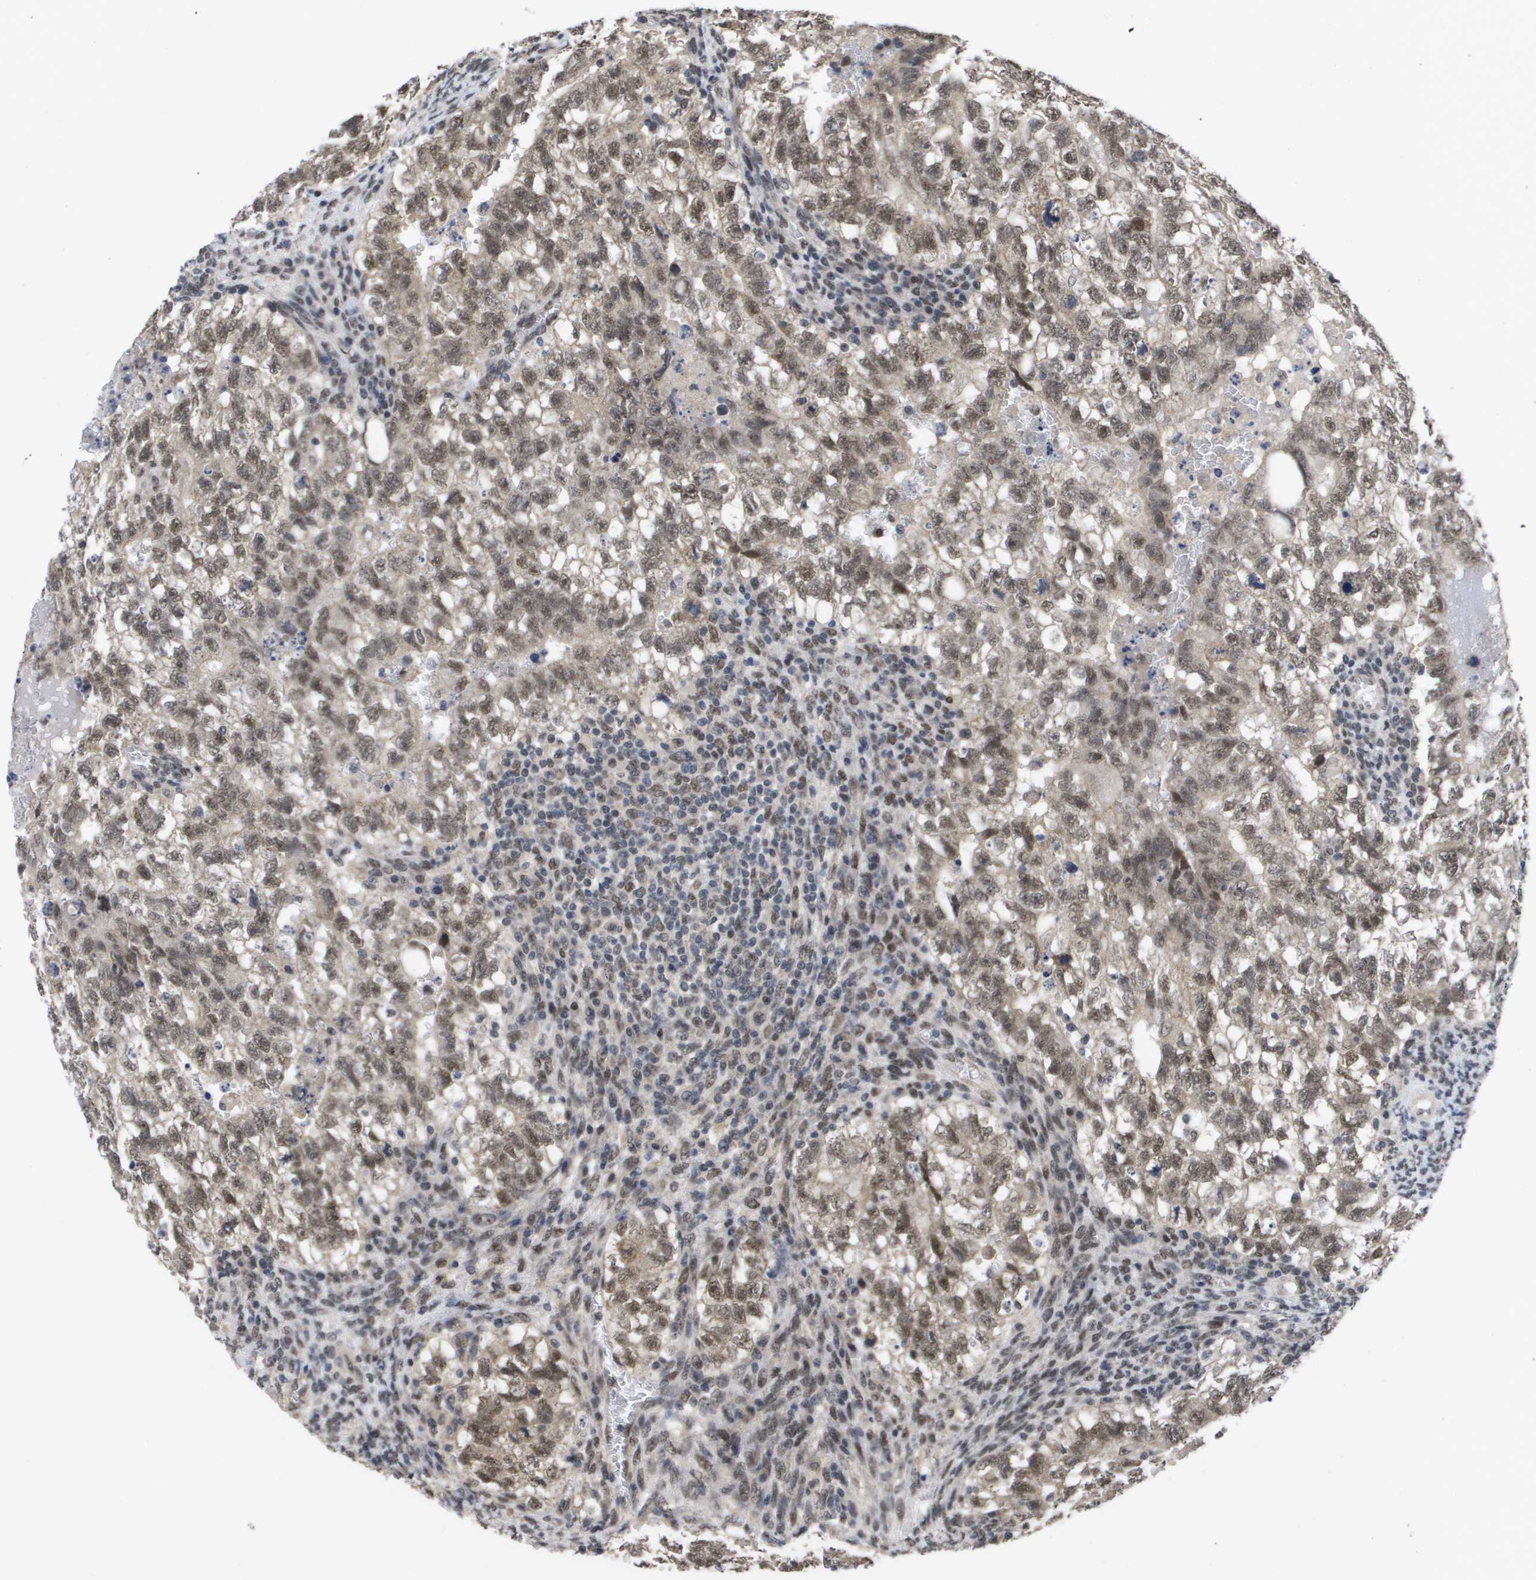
{"staining": {"intensity": "moderate", "quantity": ">75%", "location": "nuclear"}, "tissue": "testis cancer", "cell_type": "Tumor cells", "image_type": "cancer", "snomed": [{"axis": "morphology", "description": "Seminoma, NOS"}, {"axis": "morphology", "description": "Carcinoma, Embryonal, NOS"}, {"axis": "topography", "description": "Testis"}], "caption": "This image displays immunohistochemistry staining of seminoma (testis), with medium moderate nuclear positivity in approximately >75% of tumor cells.", "gene": "AMBRA1", "patient": {"sex": "male", "age": 38}}